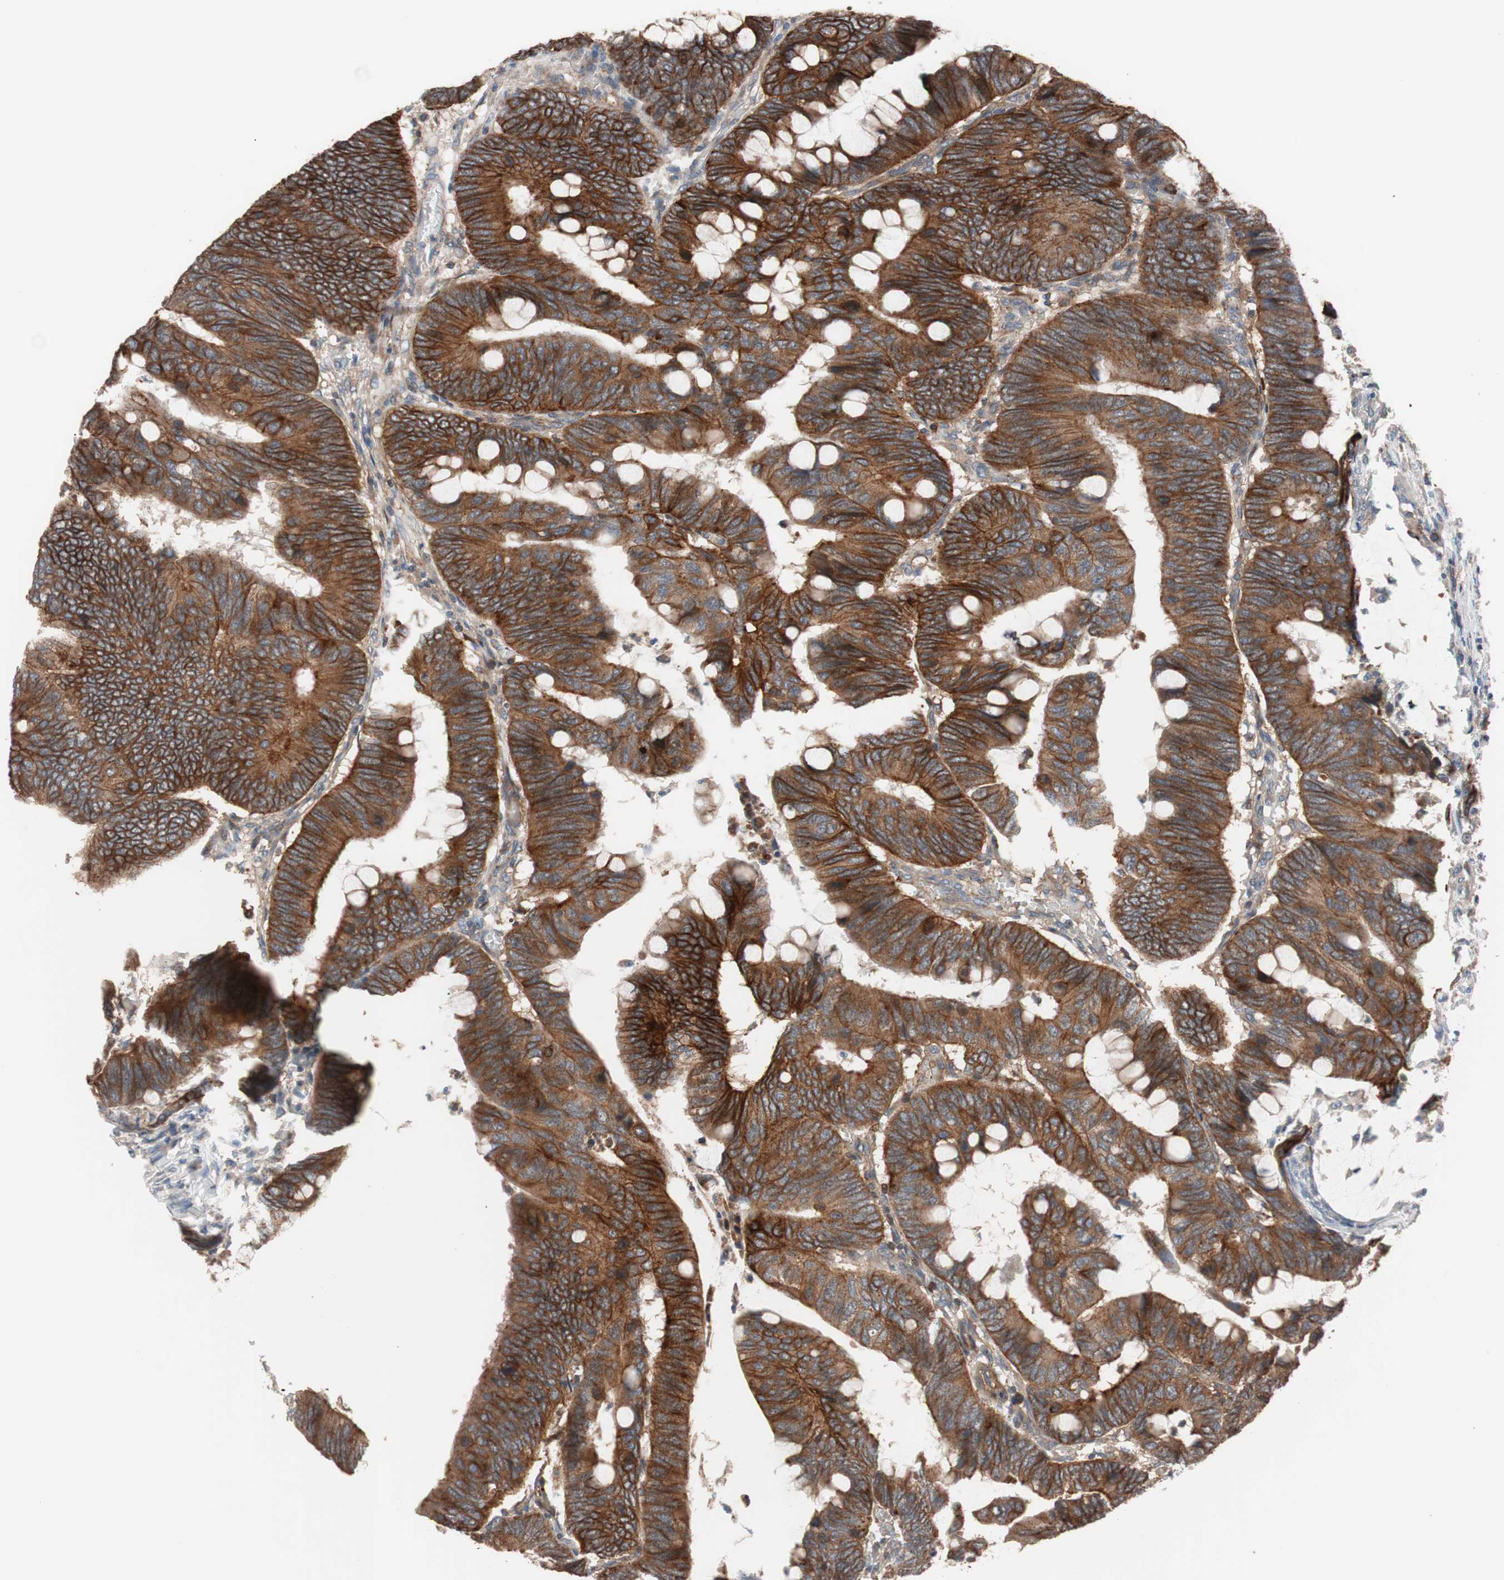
{"staining": {"intensity": "strong", "quantity": ">75%", "location": "cytoplasmic/membranous"}, "tissue": "colorectal cancer", "cell_type": "Tumor cells", "image_type": "cancer", "snomed": [{"axis": "morphology", "description": "Normal tissue, NOS"}, {"axis": "morphology", "description": "Adenocarcinoma, NOS"}, {"axis": "topography", "description": "Rectum"}, {"axis": "topography", "description": "Peripheral nerve tissue"}], "caption": "Strong cytoplasmic/membranous protein positivity is appreciated in about >75% of tumor cells in colorectal cancer (adenocarcinoma).", "gene": "SDC4", "patient": {"sex": "male", "age": 92}}